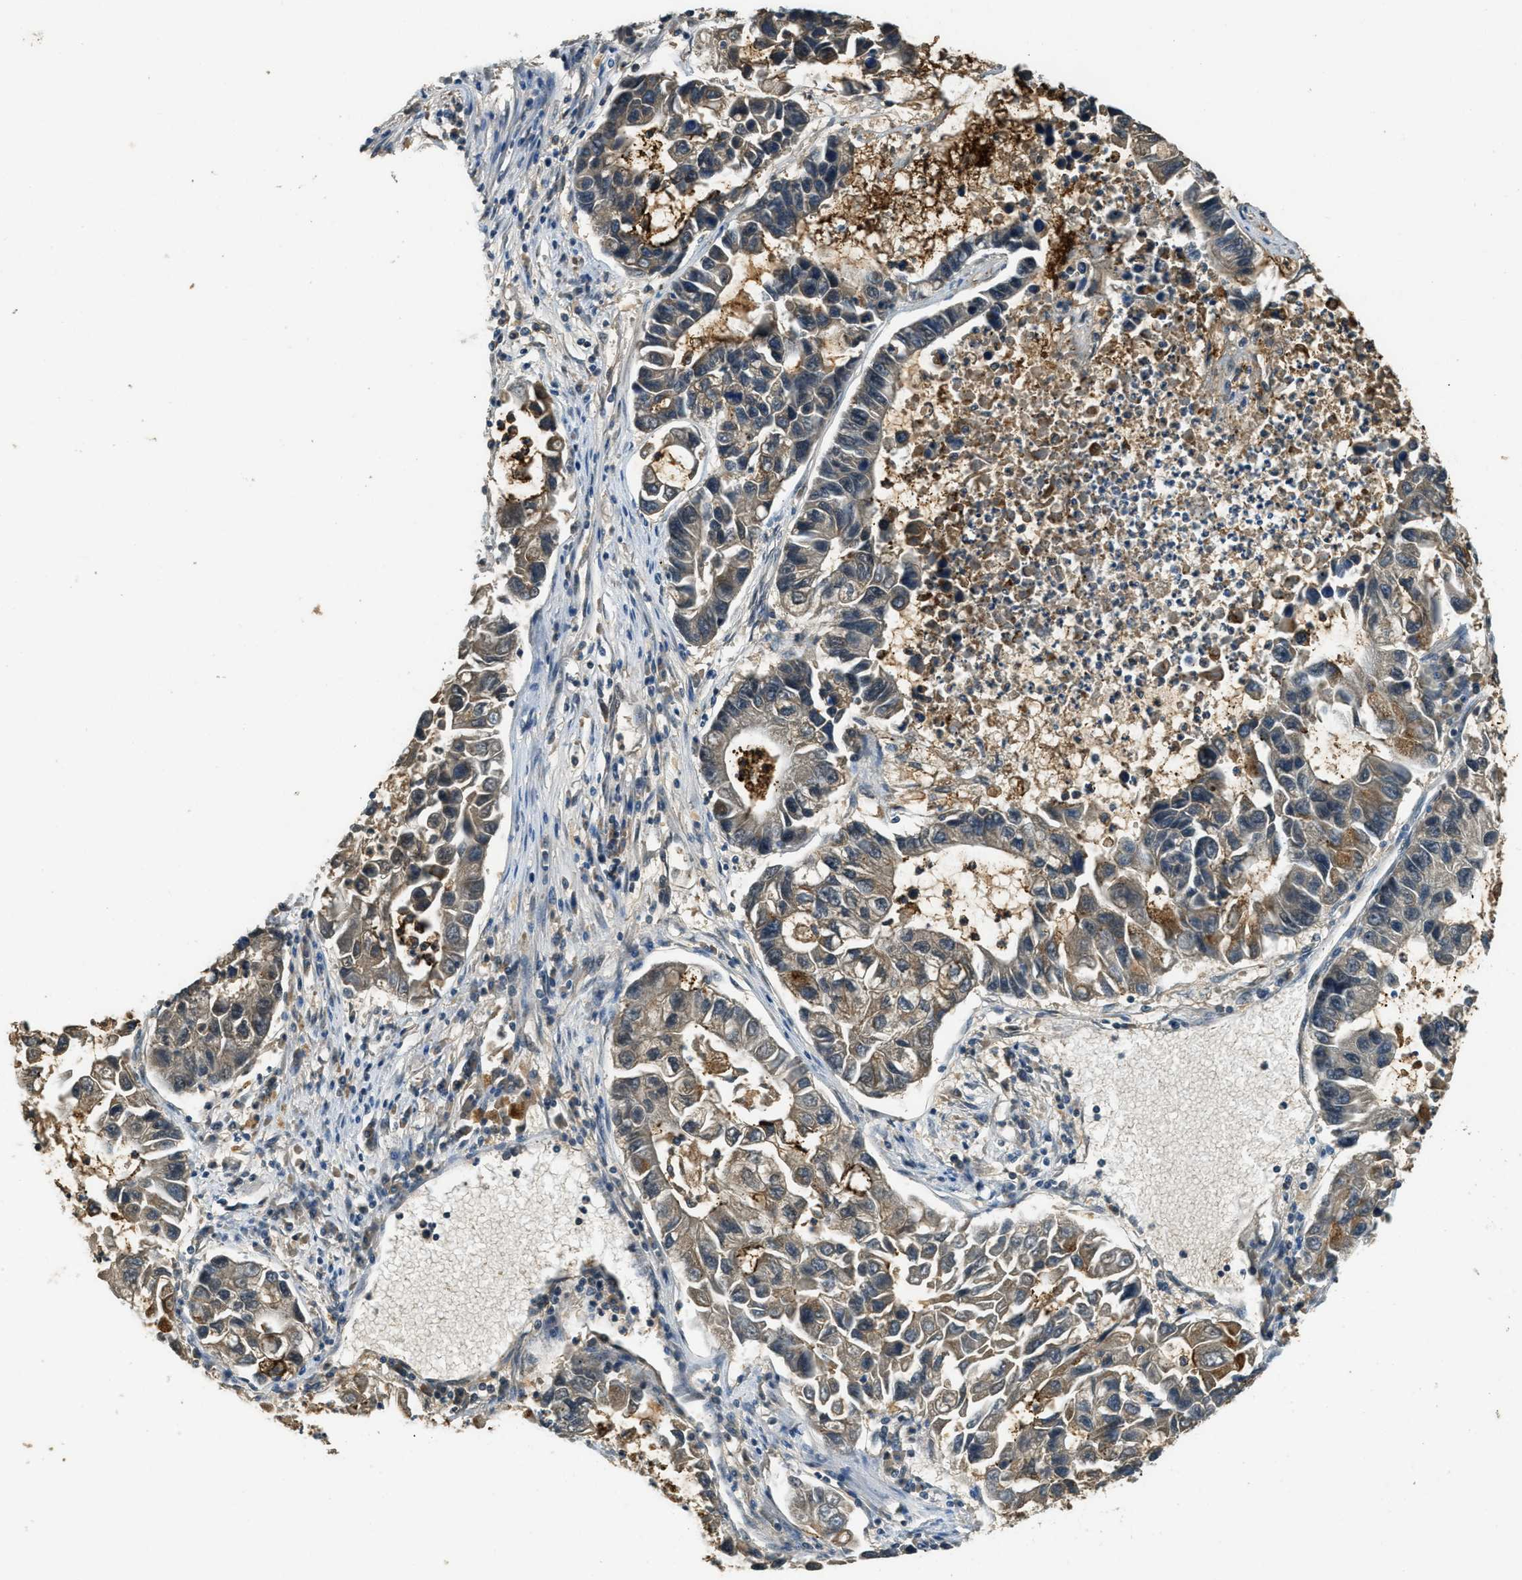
{"staining": {"intensity": "moderate", "quantity": "<25%", "location": "cytoplasmic/membranous"}, "tissue": "lung cancer", "cell_type": "Tumor cells", "image_type": "cancer", "snomed": [{"axis": "morphology", "description": "Adenocarcinoma, NOS"}, {"axis": "topography", "description": "Lung"}], "caption": "Immunohistochemical staining of lung adenocarcinoma reveals moderate cytoplasmic/membranous protein staining in approximately <25% of tumor cells. (DAB = brown stain, brightfield microscopy at high magnification).", "gene": "ZNF148", "patient": {"sex": "female", "age": 51}}